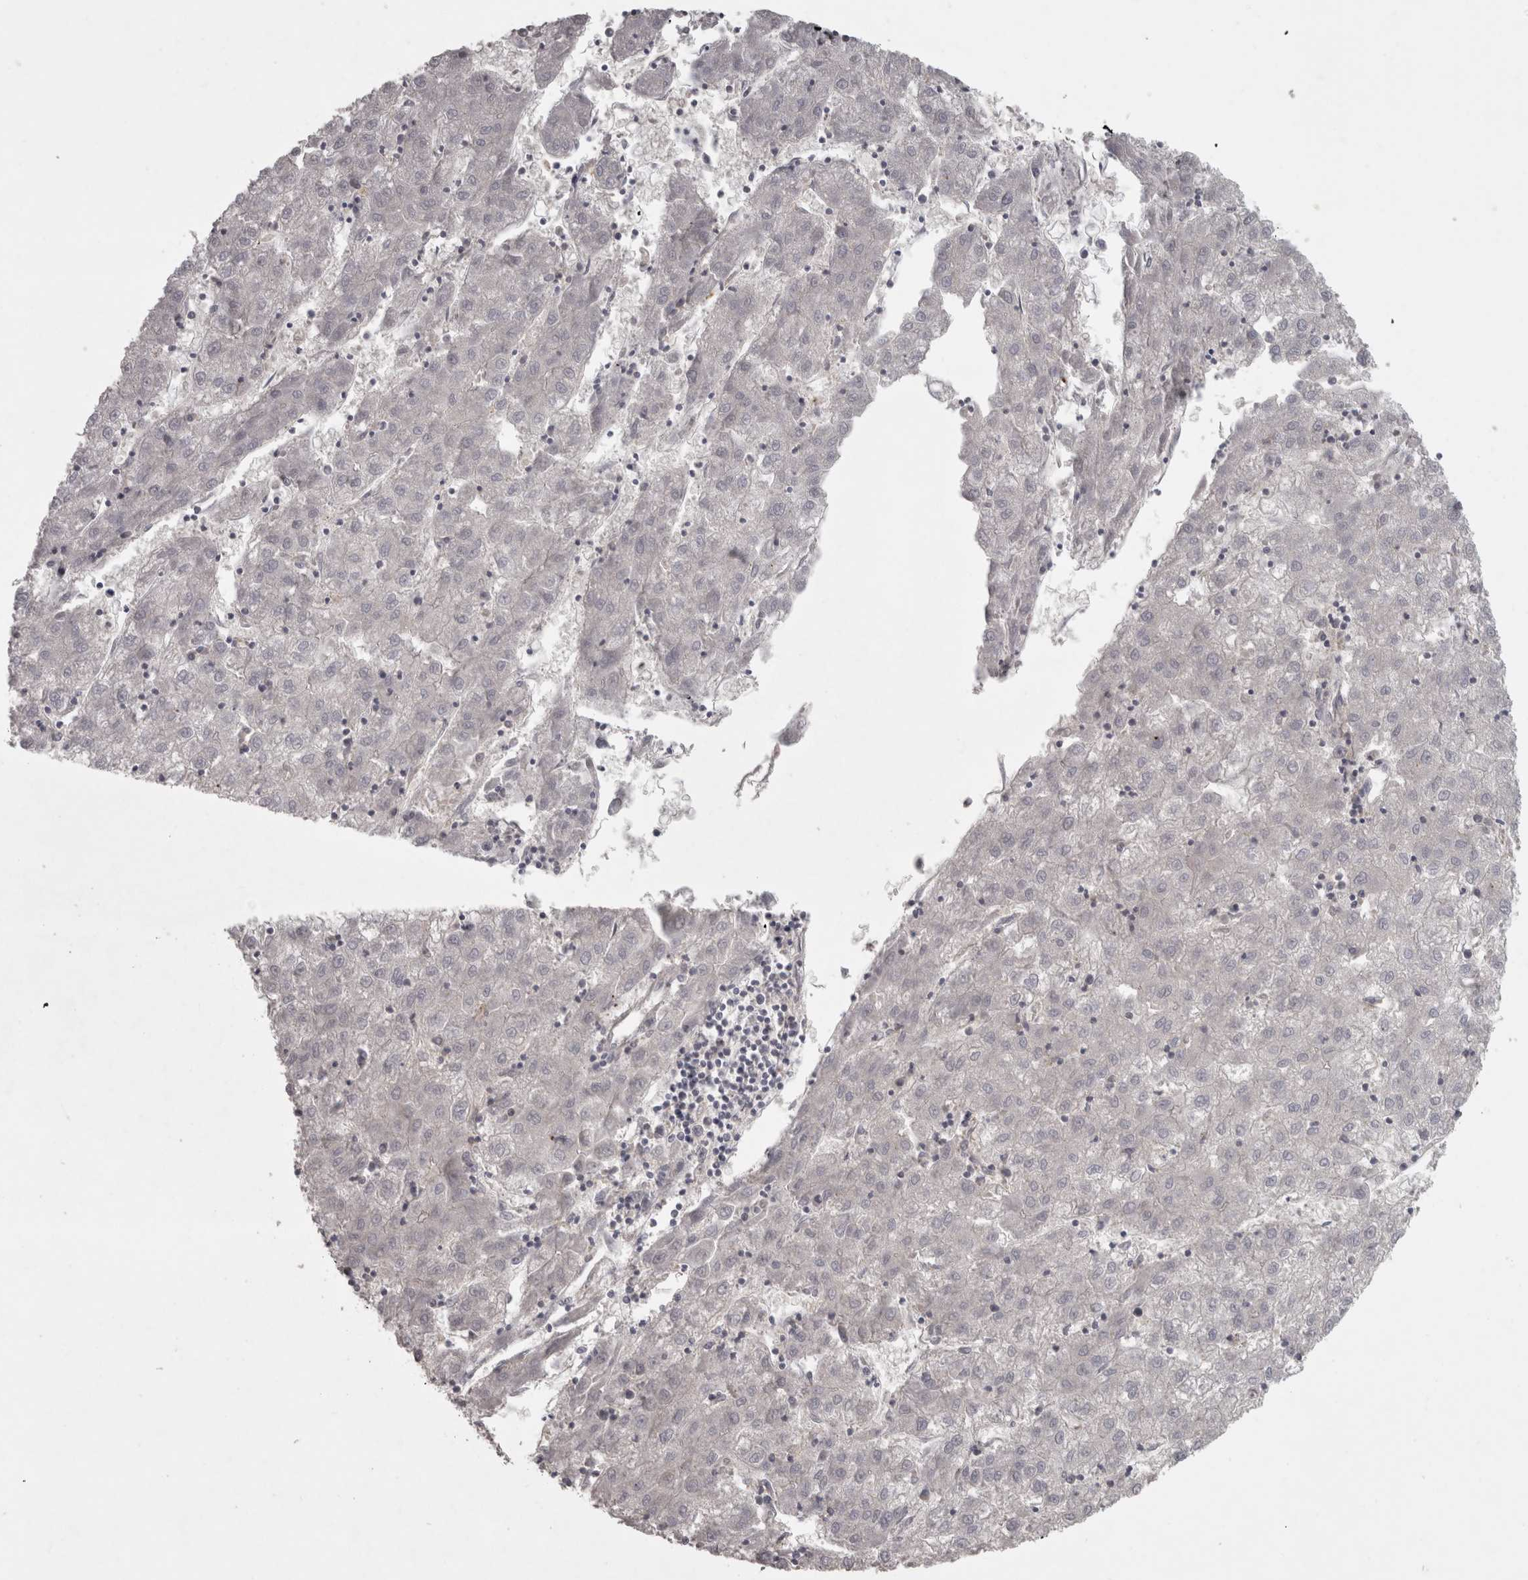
{"staining": {"intensity": "negative", "quantity": "none", "location": "none"}, "tissue": "liver cancer", "cell_type": "Tumor cells", "image_type": "cancer", "snomed": [{"axis": "morphology", "description": "Carcinoma, Hepatocellular, NOS"}, {"axis": "topography", "description": "Liver"}], "caption": "The photomicrograph displays no staining of tumor cells in liver hepatocellular carcinoma.", "gene": "SLCO5A1", "patient": {"sex": "male", "age": 72}}